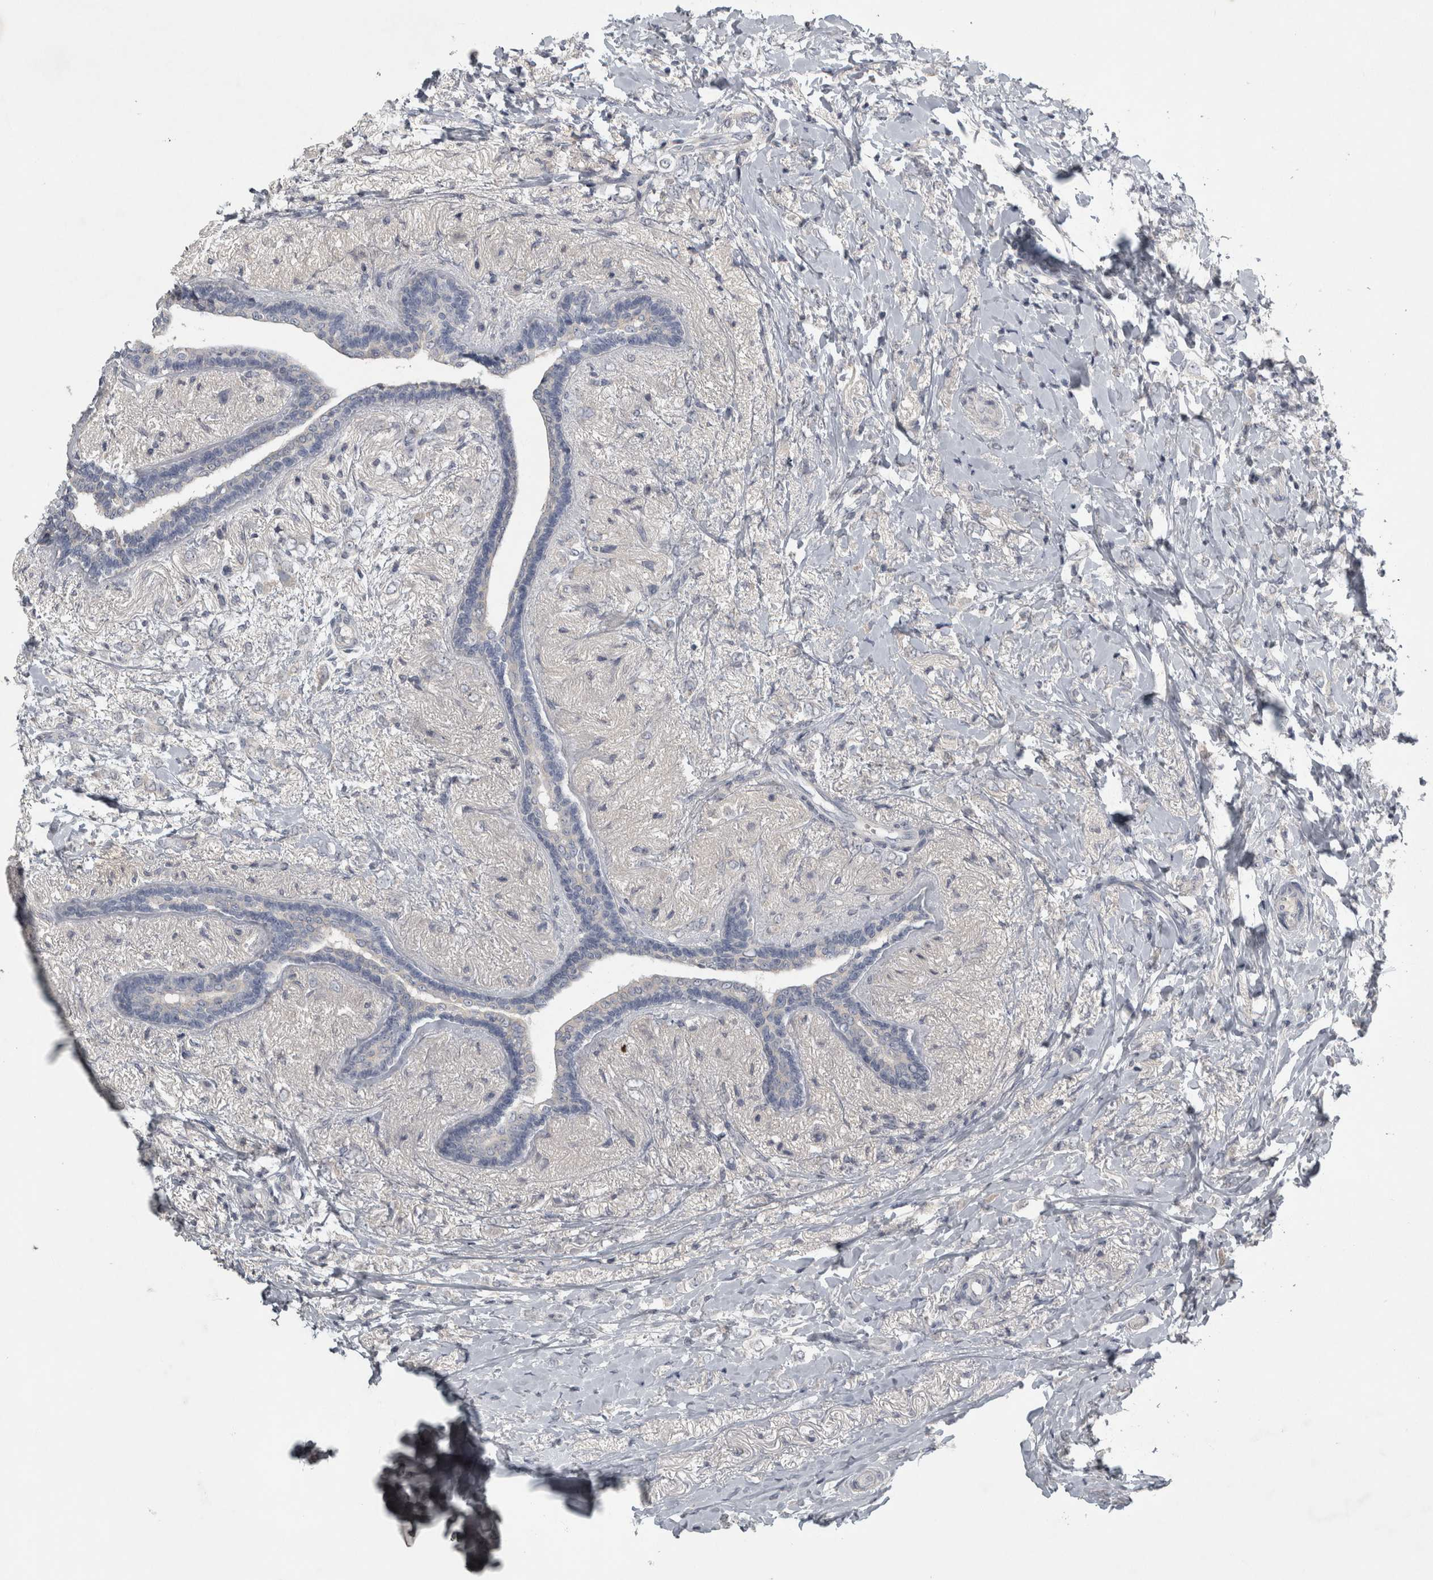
{"staining": {"intensity": "negative", "quantity": "none", "location": "none"}, "tissue": "breast cancer", "cell_type": "Tumor cells", "image_type": "cancer", "snomed": [{"axis": "morphology", "description": "Normal tissue, NOS"}, {"axis": "morphology", "description": "Lobular carcinoma"}, {"axis": "topography", "description": "Breast"}], "caption": "Histopathology image shows no significant protein positivity in tumor cells of breast cancer (lobular carcinoma). (DAB (3,3'-diaminobenzidine) immunohistochemistry (IHC) visualized using brightfield microscopy, high magnification).", "gene": "ENPP7", "patient": {"sex": "female", "age": 47}}